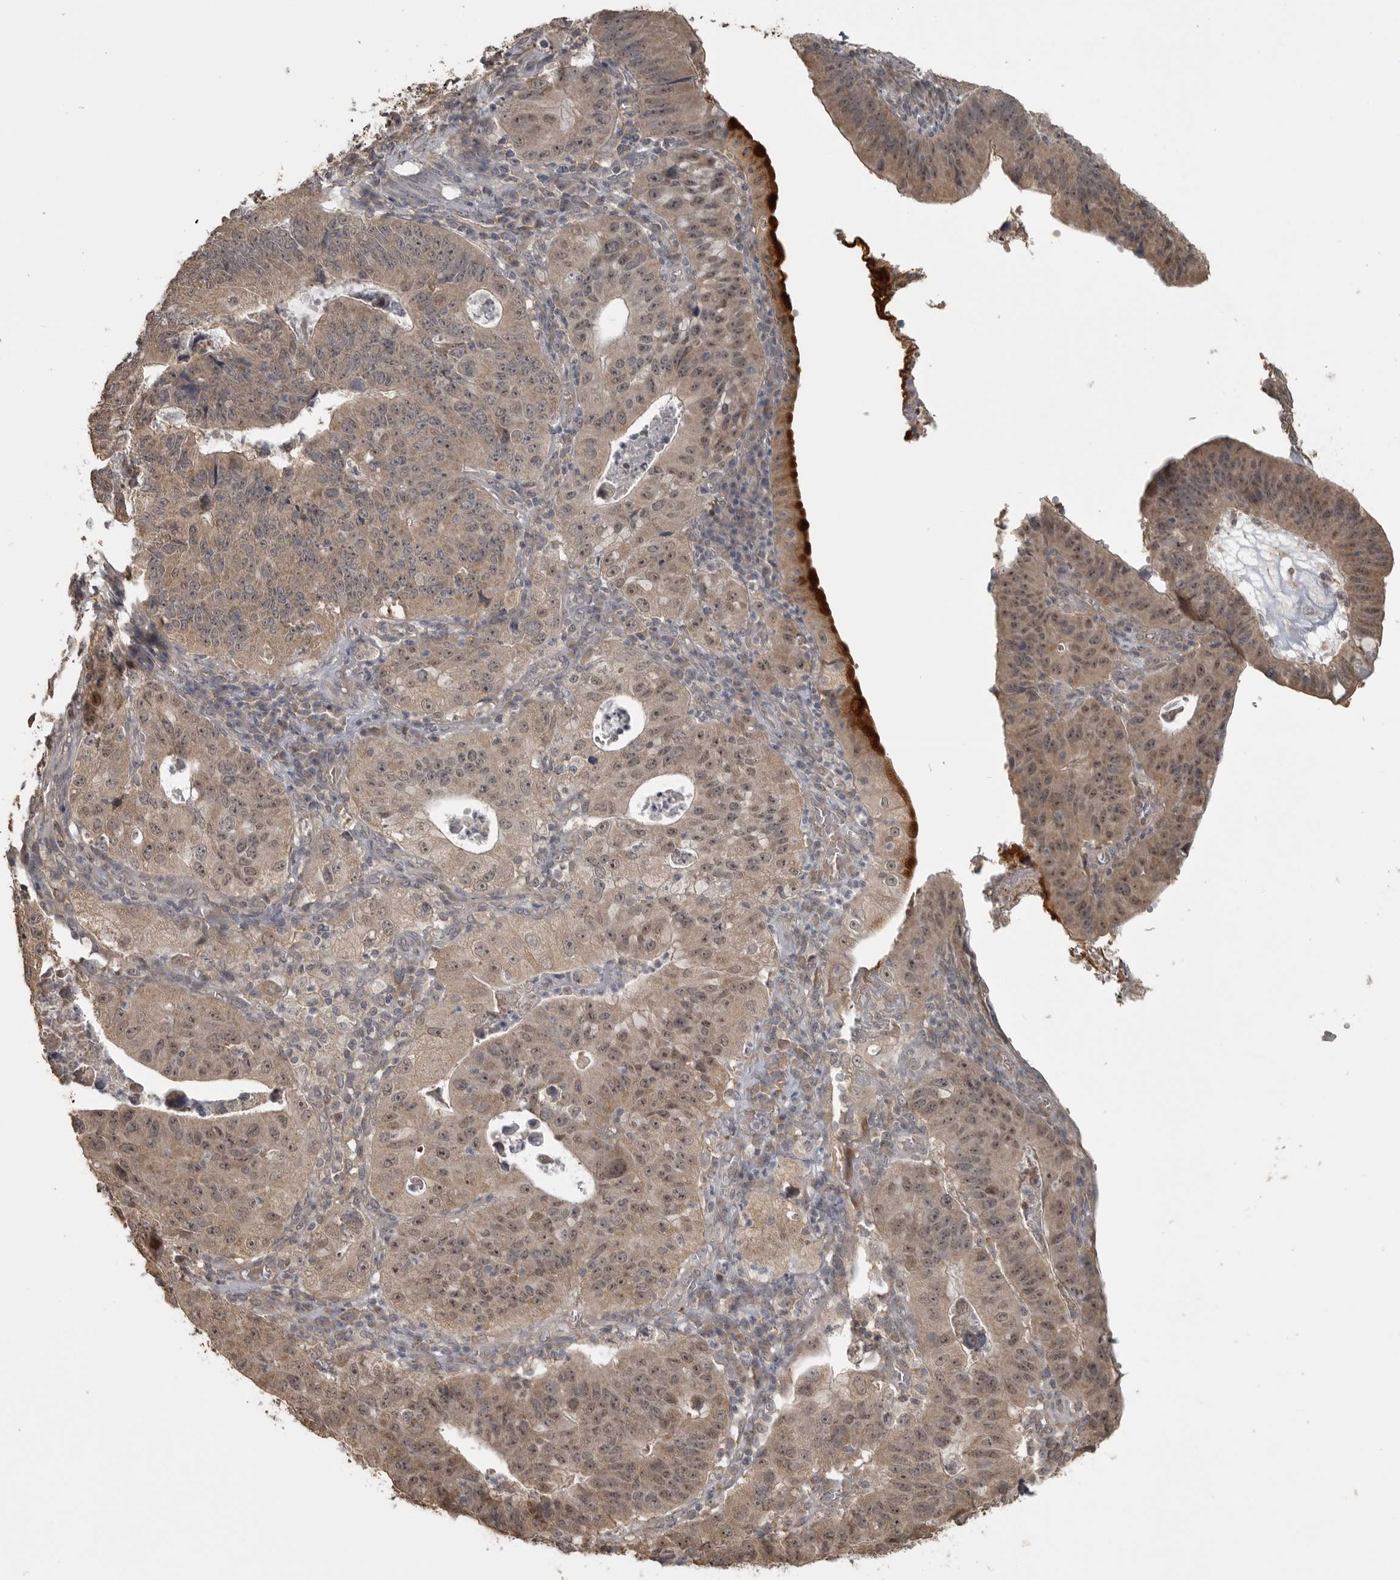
{"staining": {"intensity": "moderate", "quantity": "25%-75%", "location": "cytoplasmic/membranous,nuclear"}, "tissue": "stomach cancer", "cell_type": "Tumor cells", "image_type": "cancer", "snomed": [{"axis": "morphology", "description": "Adenocarcinoma, NOS"}, {"axis": "topography", "description": "Stomach"}], "caption": "Stomach cancer (adenocarcinoma) stained with immunohistochemistry displays moderate cytoplasmic/membranous and nuclear staining in approximately 25%-75% of tumor cells.", "gene": "LLGL1", "patient": {"sex": "male", "age": 59}}